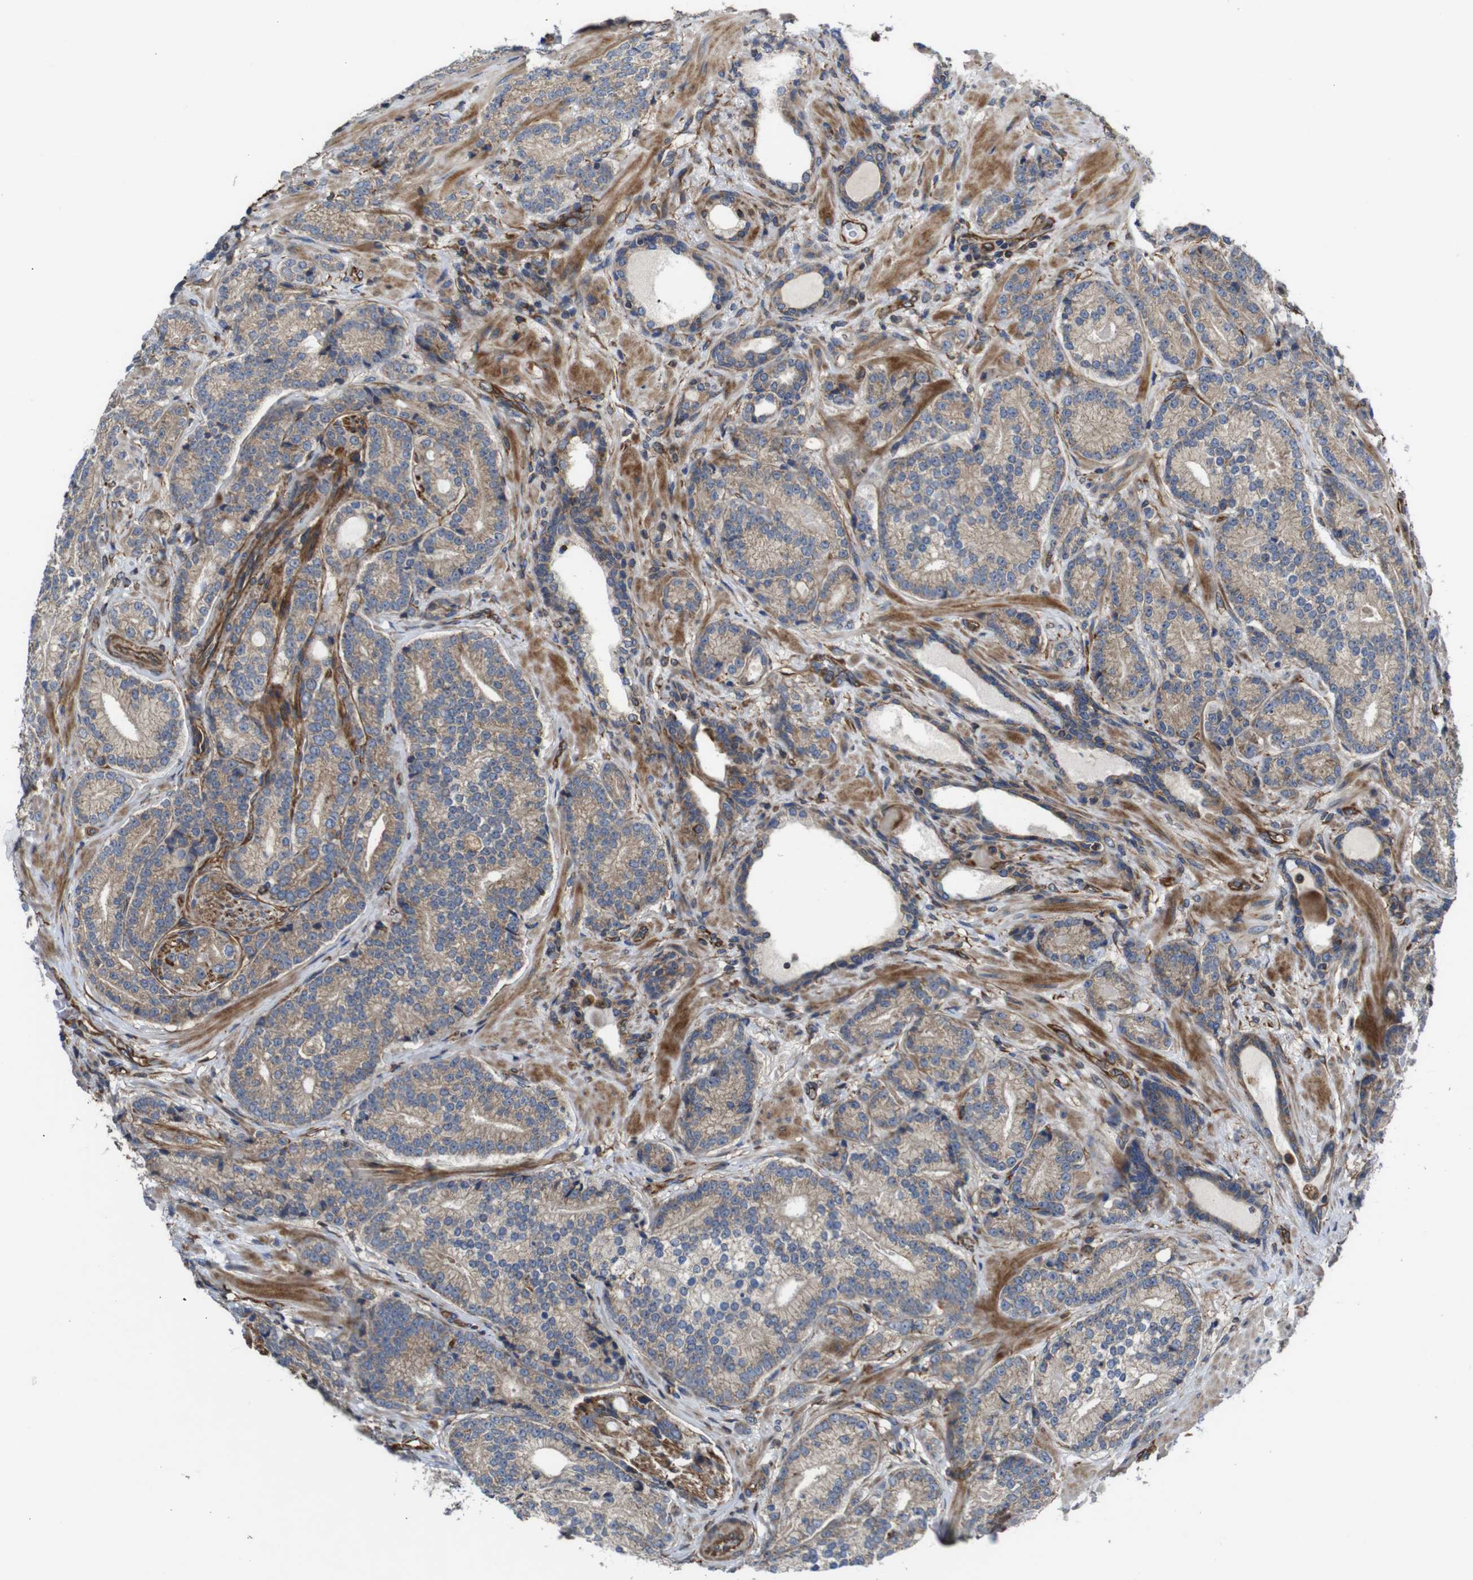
{"staining": {"intensity": "weak", "quantity": ">75%", "location": "cytoplasmic/membranous"}, "tissue": "prostate cancer", "cell_type": "Tumor cells", "image_type": "cancer", "snomed": [{"axis": "morphology", "description": "Adenocarcinoma, High grade"}, {"axis": "topography", "description": "Prostate"}], "caption": "A histopathology image of high-grade adenocarcinoma (prostate) stained for a protein demonstrates weak cytoplasmic/membranous brown staining in tumor cells.", "gene": "POMK", "patient": {"sex": "male", "age": 61}}